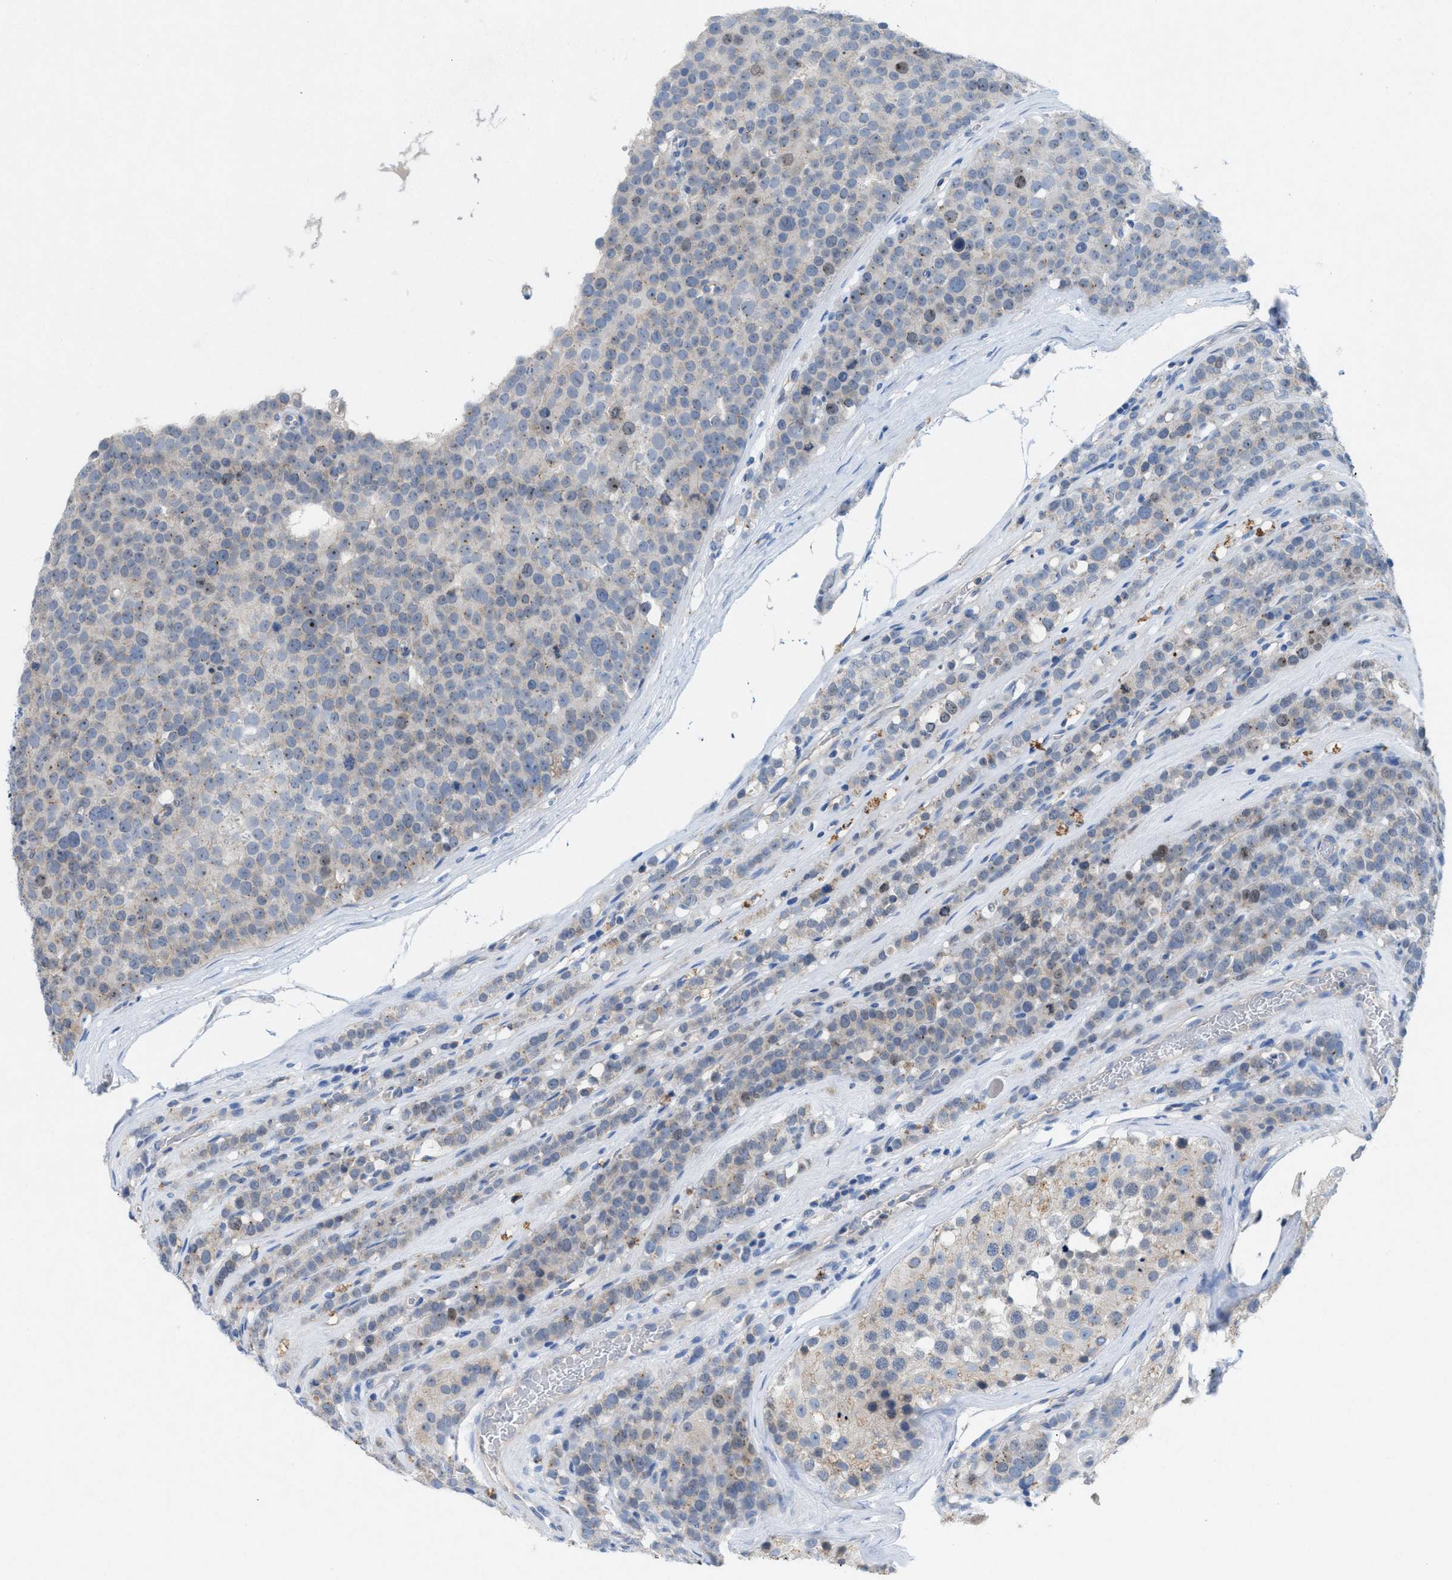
{"staining": {"intensity": "weak", "quantity": "<25%", "location": "nuclear"}, "tissue": "testis cancer", "cell_type": "Tumor cells", "image_type": "cancer", "snomed": [{"axis": "morphology", "description": "Seminoma, NOS"}, {"axis": "topography", "description": "Testis"}], "caption": "High power microscopy photomicrograph of an IHC histopathology image of testis seminoma, revealing no significant positivity in tumor cells.", "gene": "CMTM1", "patient": {"sex": "male", "age": 71}}